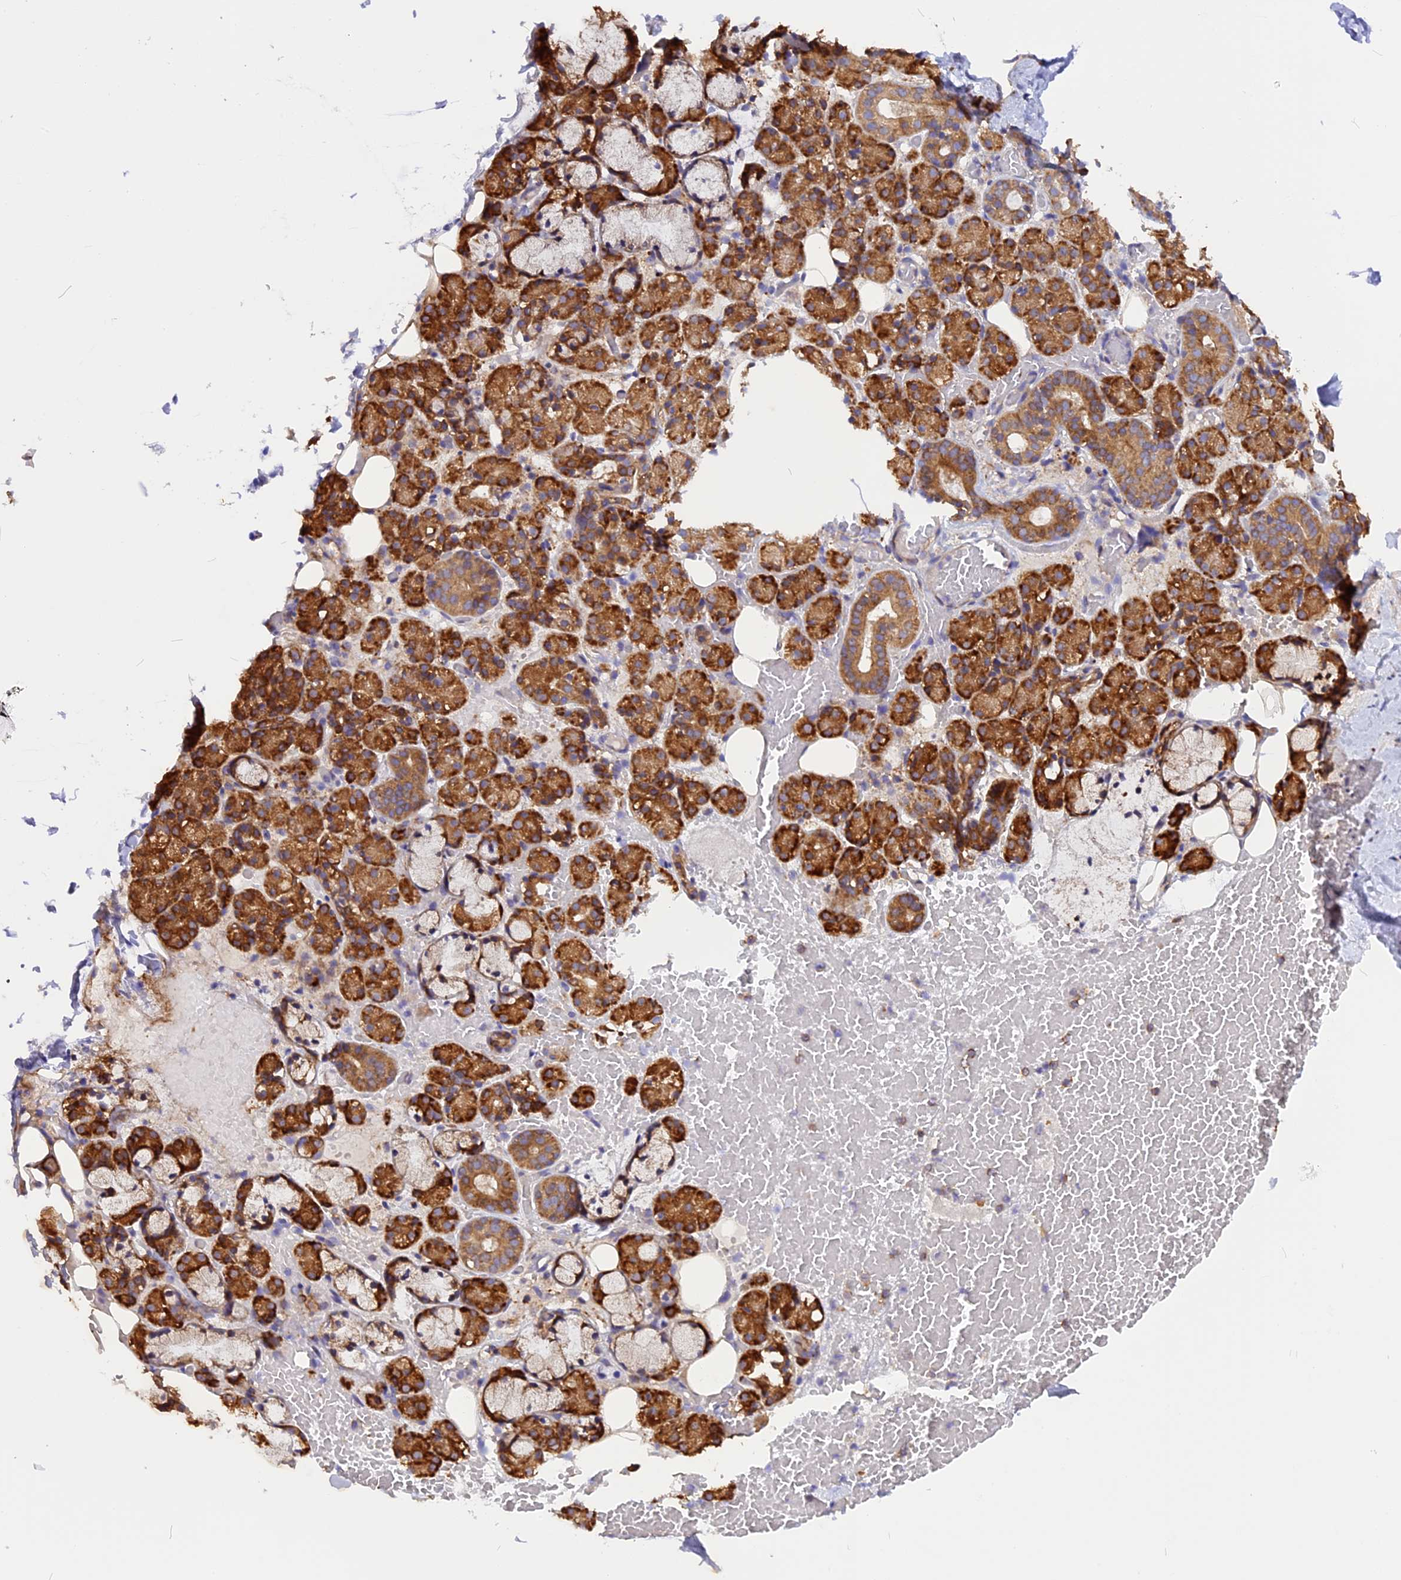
{"staining": {"intensity": "strong", "quantity": "25%-75%", "location": "cytoplasmic/membranous"}, "tissue": "salivary gland", "cell_type": "Glandular cells", "image_type": "normal", "snomed": [{"axis": "morphology", "description": "Normal tissue, NOS"}, {"axis": "topography", "description": "Salivary gland"}], "caption": "Protein expression analysis of benign salivary gland demonstrates strong cytoplasmic/membranous positivity in about 25%-75% of glandular cells.", "gene": "GNPTAB", "patient": {"sex": "male", "age": 63}}